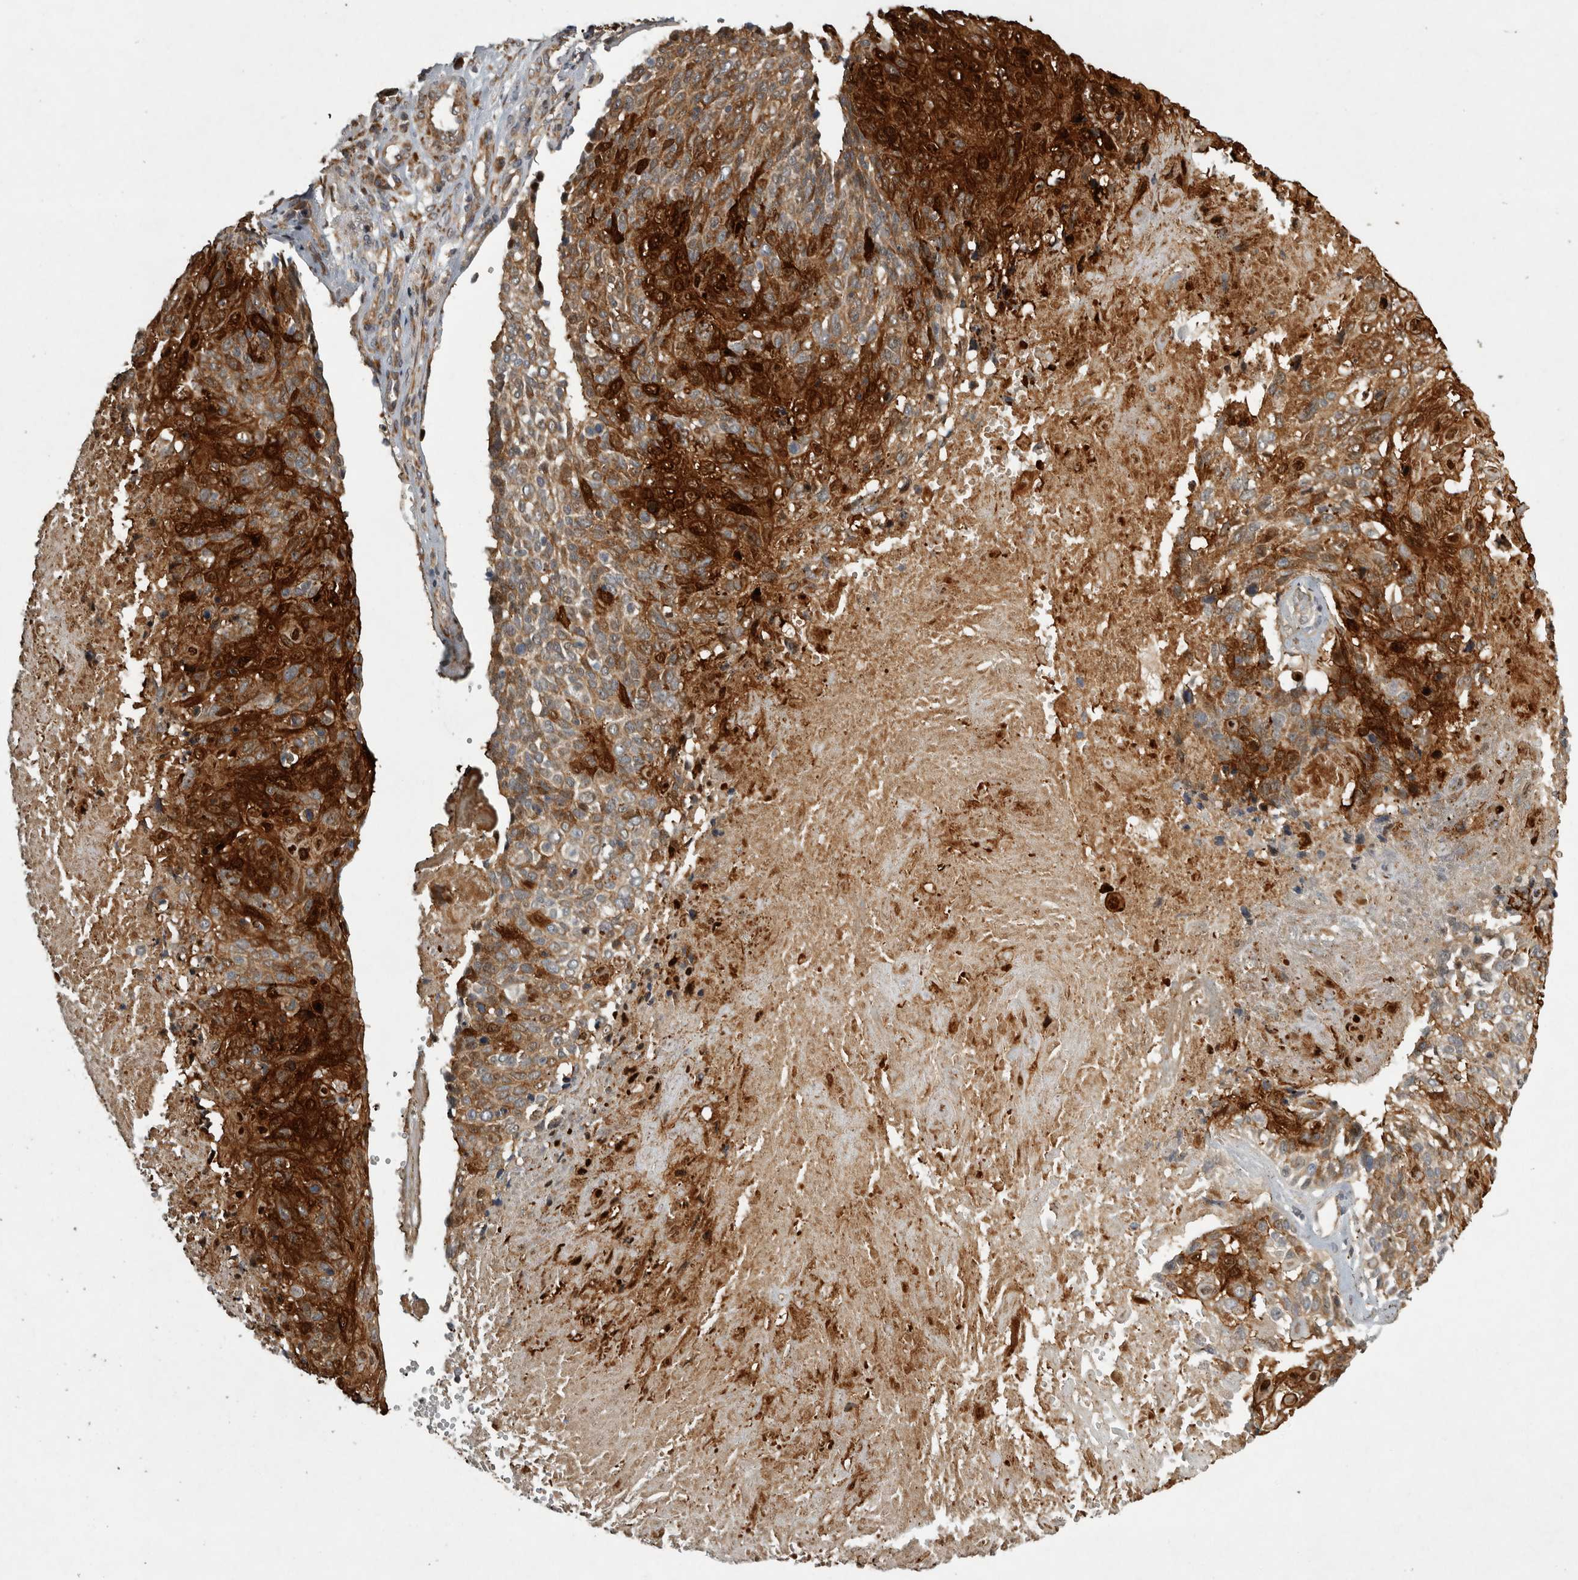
{"staining": {"intensity": "strong", "quantity": ">75%", "location": "cytoplasmic/membranous"}, "tissue": "cervical cancer", "cell_type": "Tumor cells", "image_type": "cancer", "snomed": [{"axis": "morphology", "description": "Squamous cell carcinoma, NOS"}, {"axis": "topography", "description": "Cervix"}], "caption": "A photomicrograph of cervical squamous cell carcinoma stained for a protein demonstrates strong cytoplasmic/membranous brown staining in tumor cells. The staining was performed using DAB (3,3'-diaminobenzidine) to visualize the protein expression in brown, while the nuclei were stained in blue with hematoxylin (Magnification: 20x).", "gene": "MPDZ", "patient": {"sex": "female", "age": 74}}